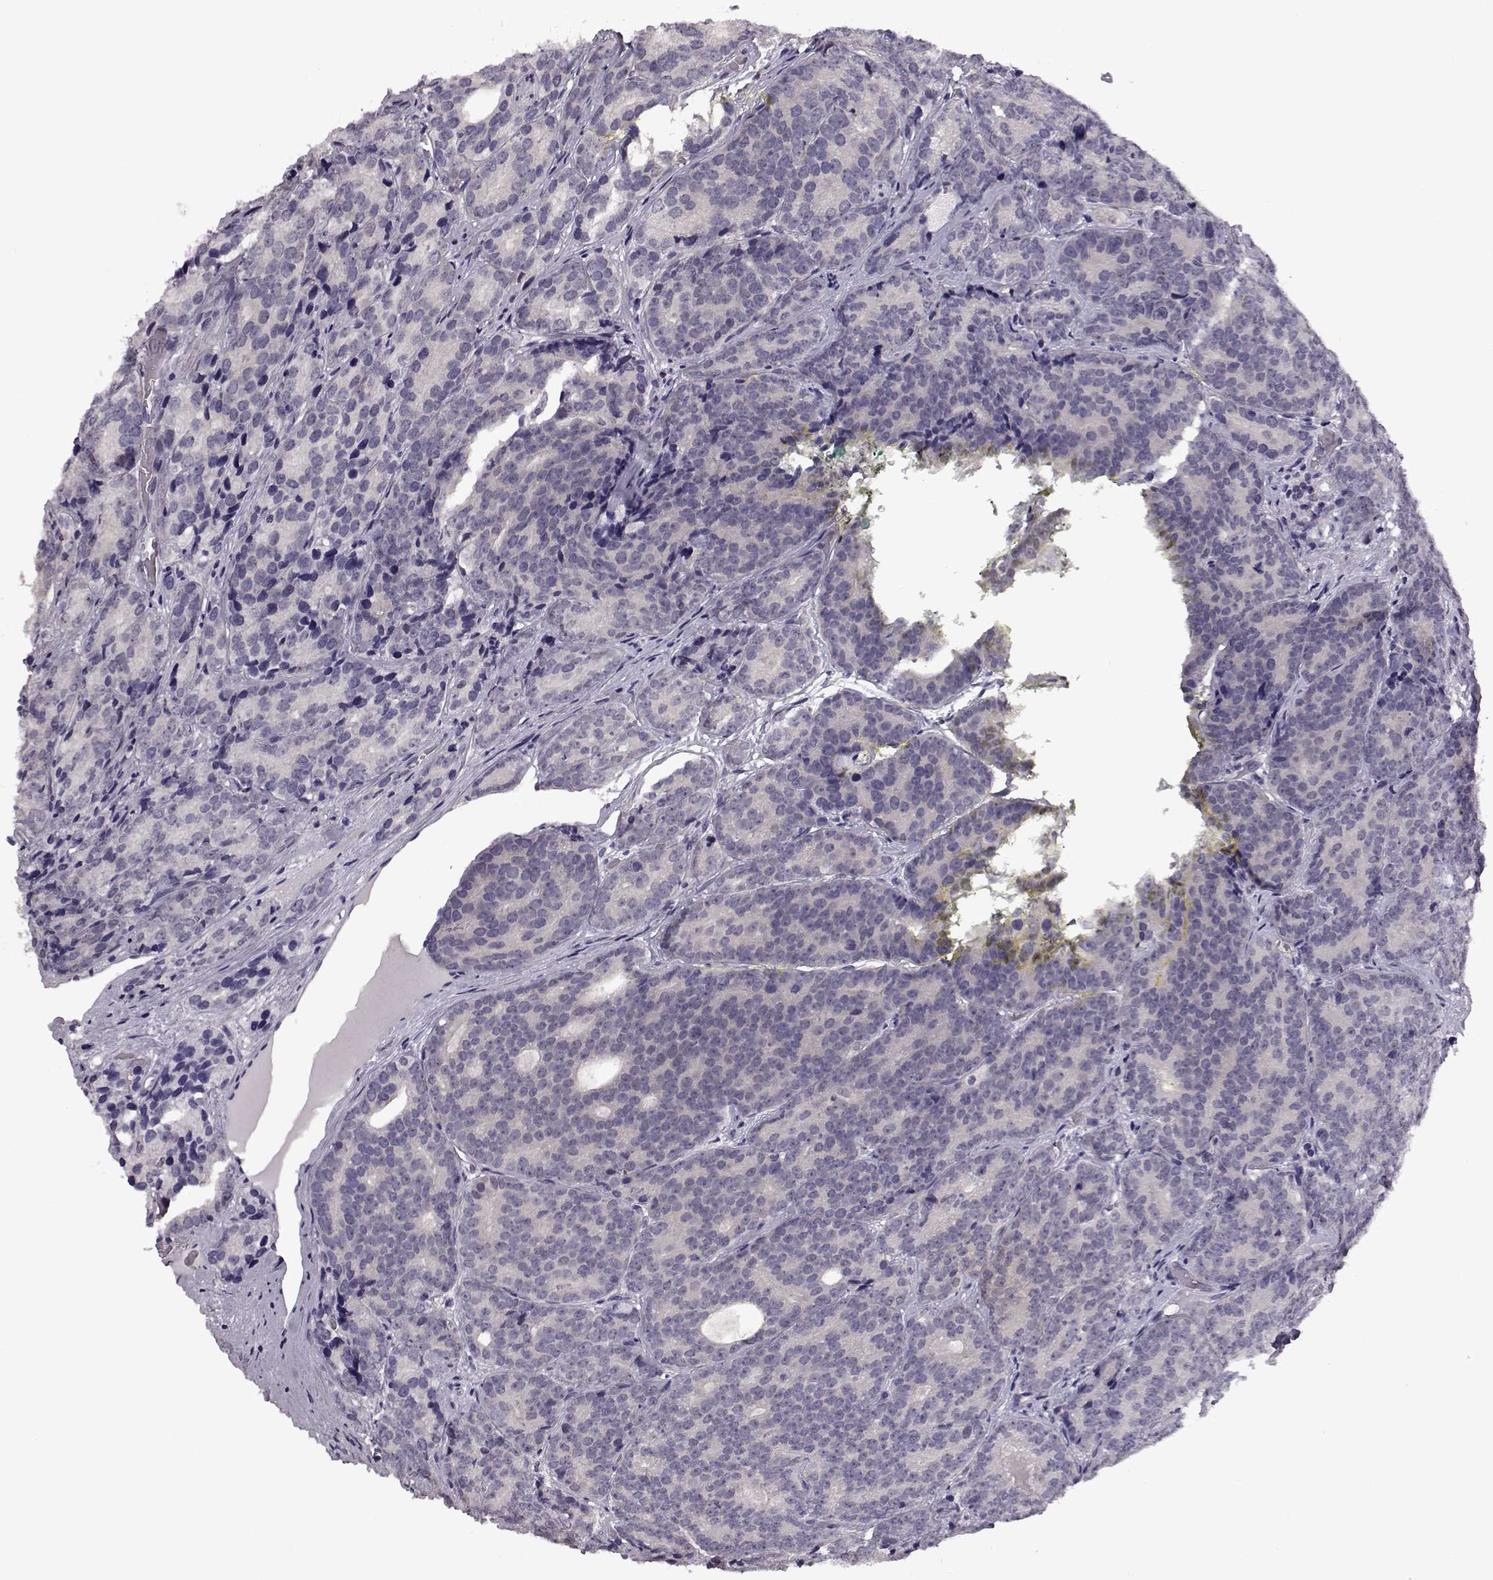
{"staining": {"intensity": "negative", "quantity": "none", "location": "none"}, "tissue": "prostate cancer", "cell_type": "Tumor cells", "image_type": "cancer", "snomed": [{"axis": "morphology", "description": "Adenocarcinoma, NOS"}, {"axis": "topography", "description": "Prostate"}], "caption": "Immunohistochemistry (IHC) photomicrograph of prostate cancer stained for a protein (brown), which demonstrates no positivity in tumor cells. (DAB (3,3'-diaminobenzidine) immunohistochemistry visualized using brightfield microscopy, high magnification).", "gene": "C10orf62", "patient": {"sex": "male", "age": 71}}